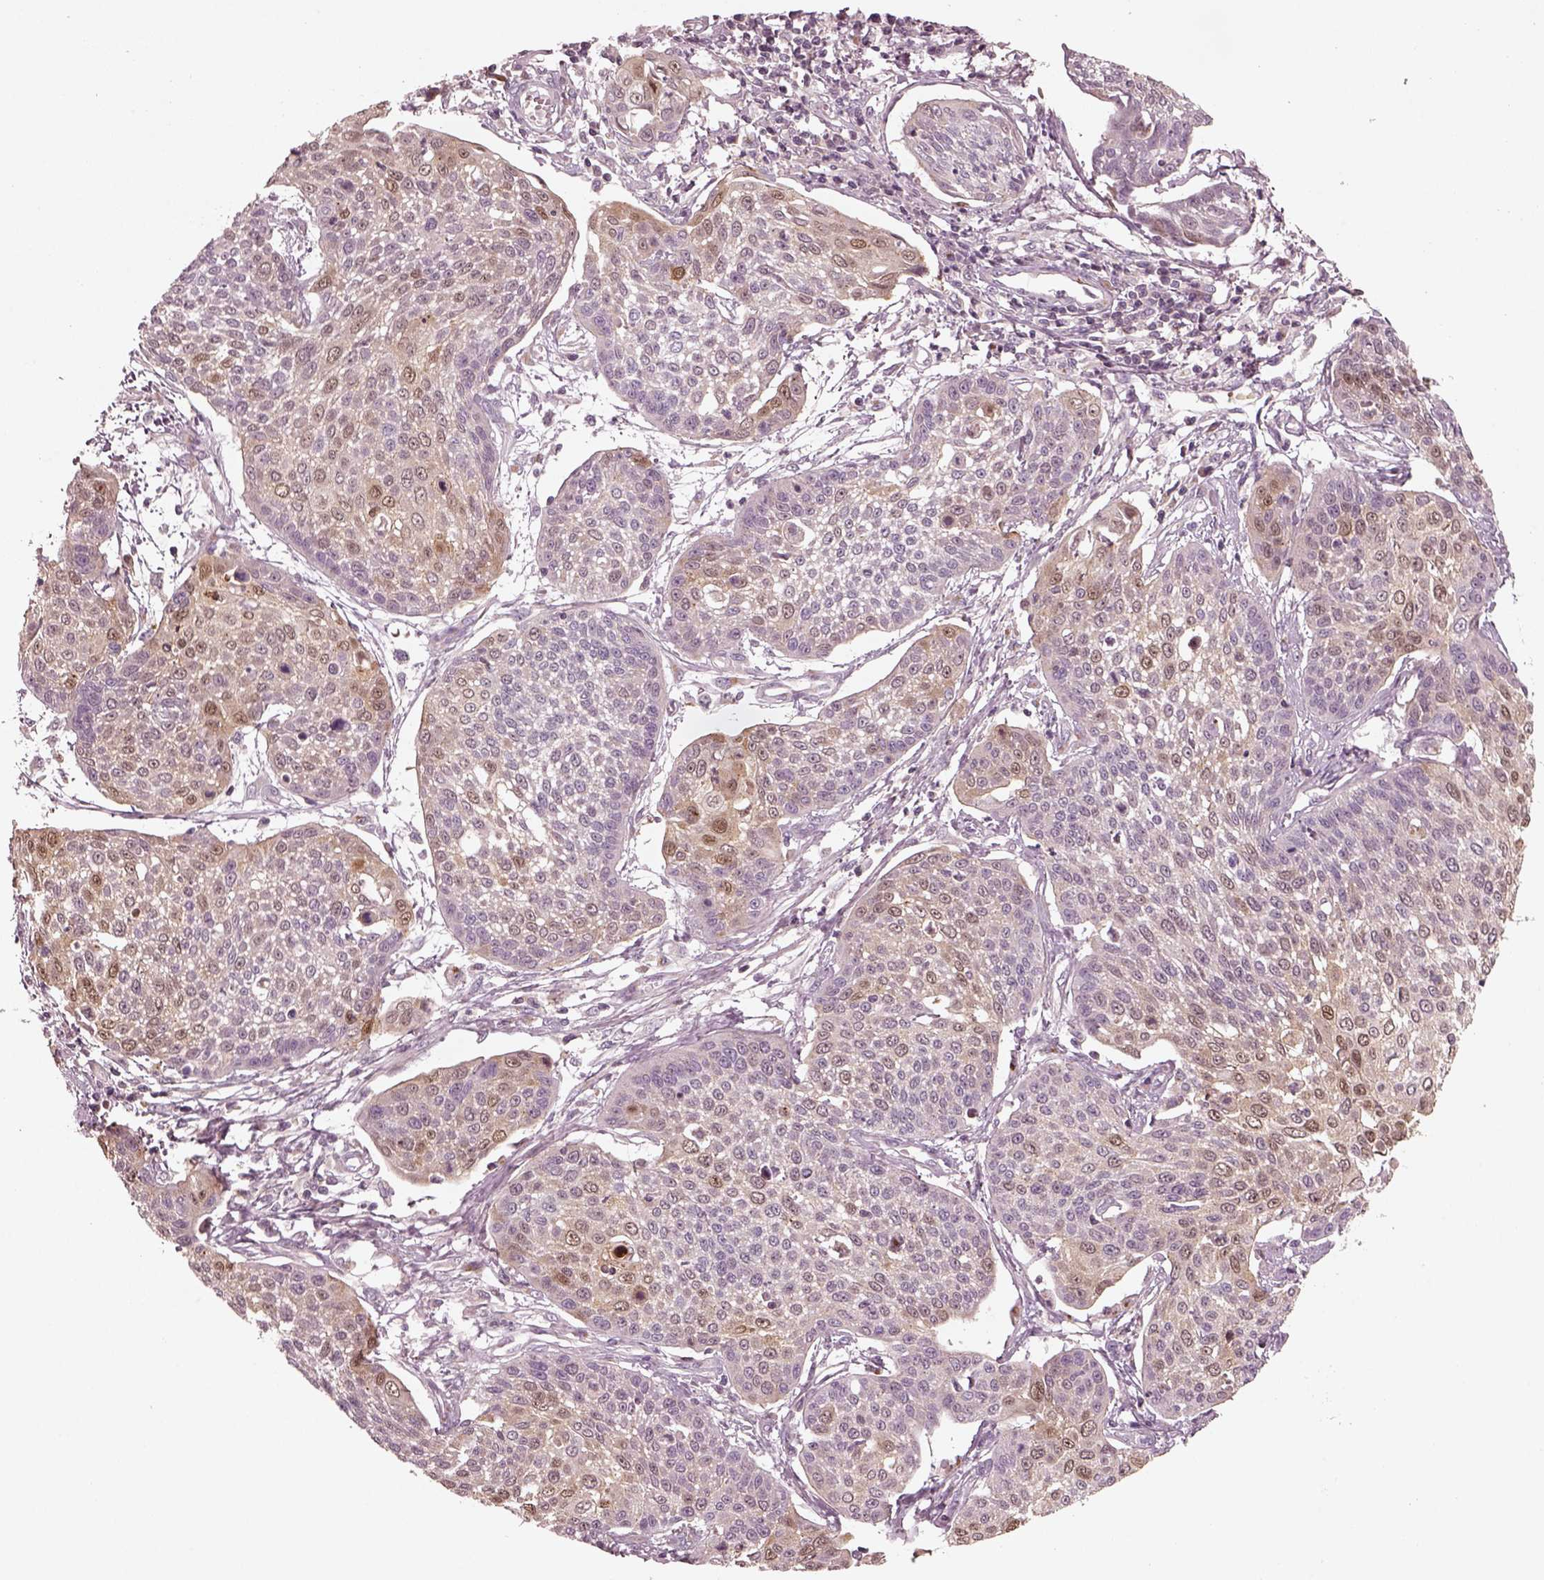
{"staining": {"intensity": "moderate", "quantity": "<25%", "location": "cytoplasmic/membranous,nuclear"}, "tissue": "cervical cancer", "cell_type": "Tumor cells", "image_type": "cancer", "snomed": [{"axis": "morphology", "description": "Squamous cell carcinoma, NOS"}, {"axis": "topography", "description": "Cervix"}], "caption": "This micrograph displays IHC staining of human cervical squamous cell carcinoma, with low moderate cytoplasmic/membranous and nuclear expression in approximately <25% of tumor cells.", "gene": "SDCBP2", "patient": {"sex": "female", "age": 34}}